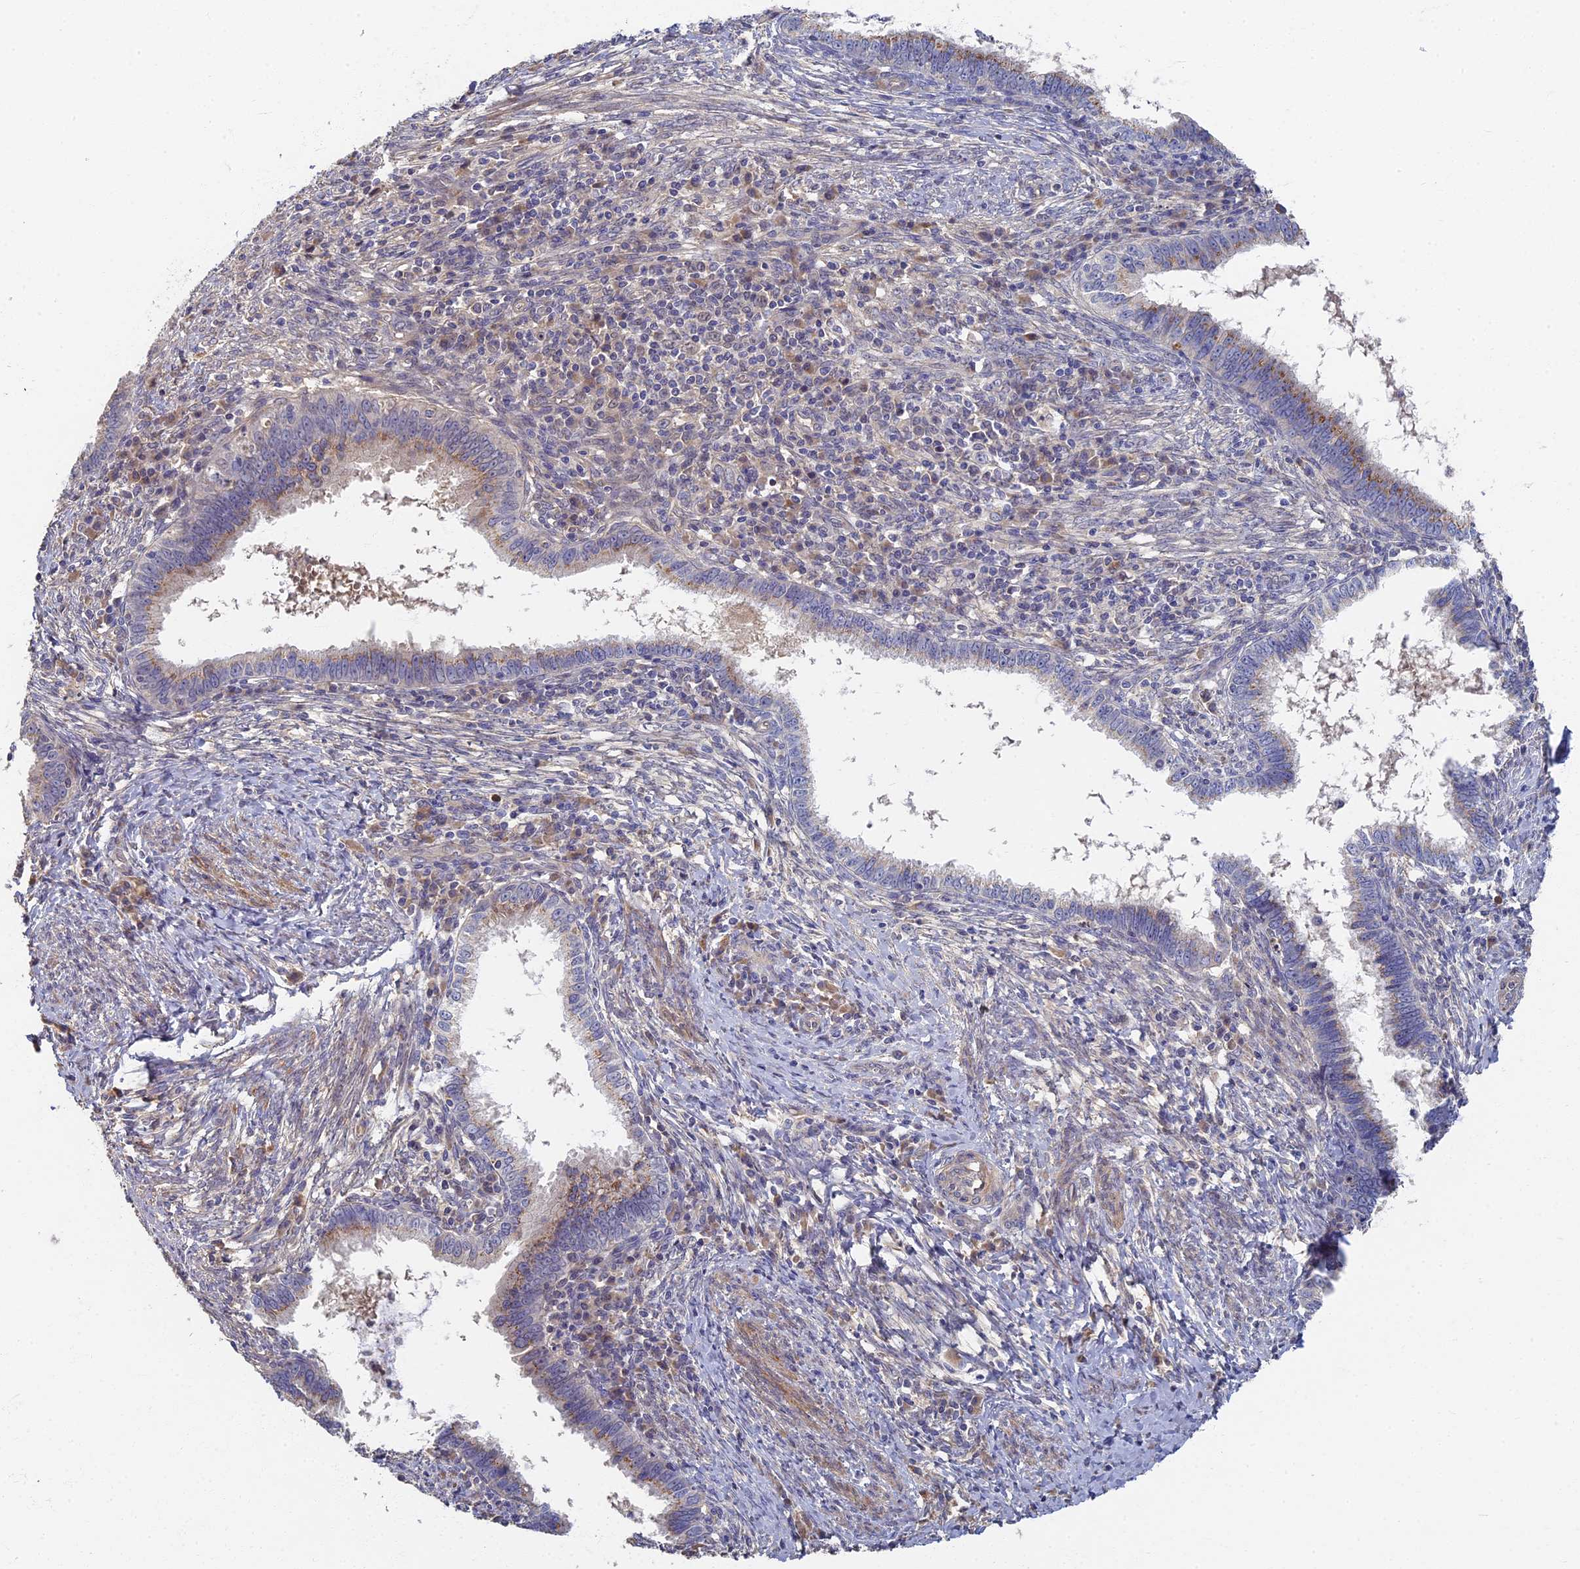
{"staining": {"intensity": "moderate", "quantity": "<25%", "location": "cytoplasmic/membranous"}, "tissue": "cervical cancer", "cell_type": "Tumor cells", "image_type": "cancer", "snomed": [{"axis": "morphology", "description": "Adenocarcinoma, NOS"}, {"axis": "topography", "description": "Cervix"}], "caption": "Moderate cytoplasmic/membranous staining for a protein is appreciated in about <25% of tumor cells of cervical adenocarcinoma using immunohistochemistry.", "gene": "RSPH3", "patient": {"sex": "female", "age": 36}}